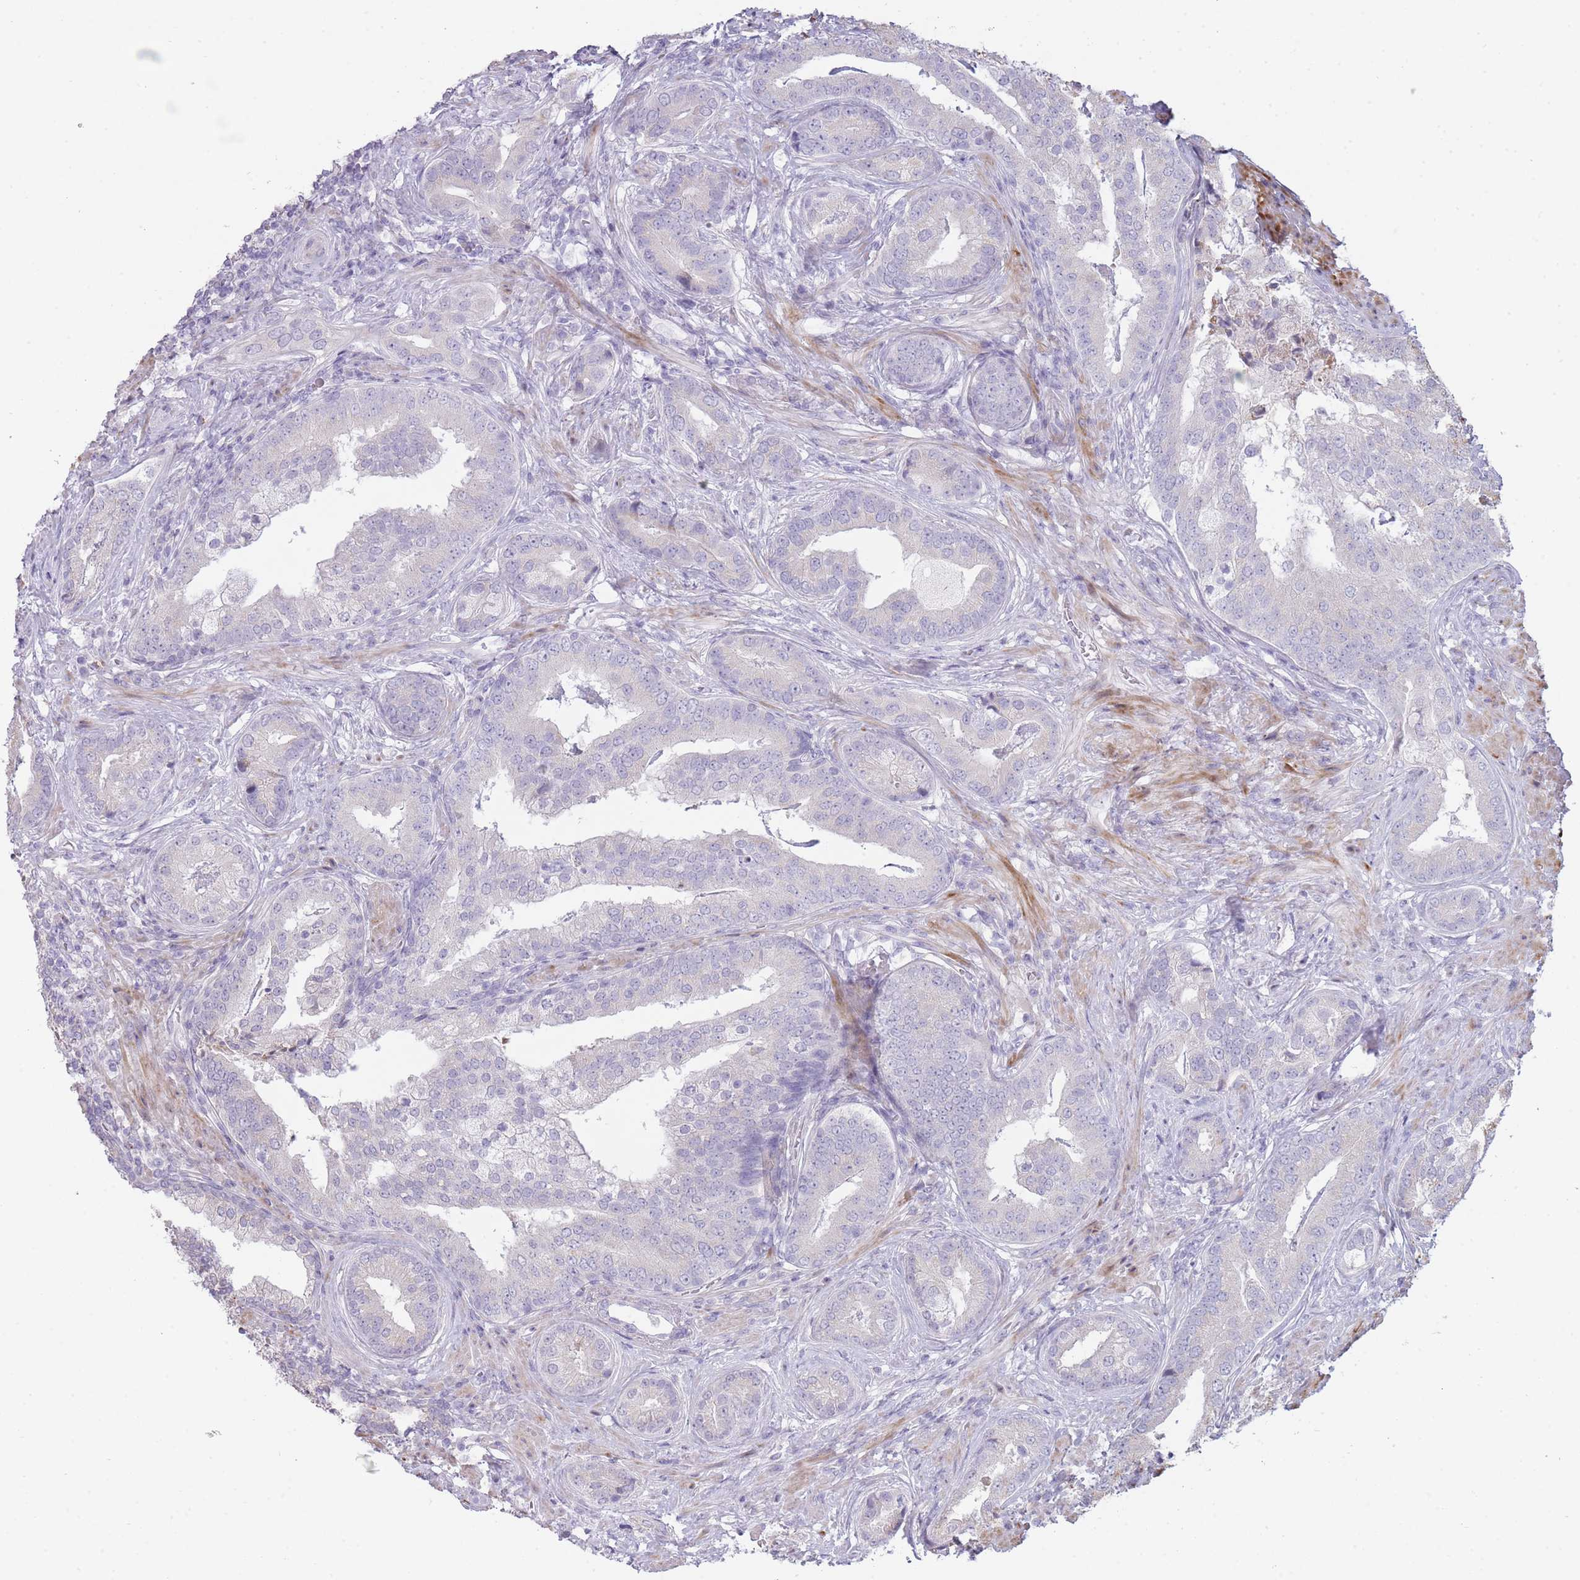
{"staining": {"intensity": "negative", "quantity": "none", "location": "none"}, "tissue": "prostate cancer", "cell_type": "Tumor cells", "image_type": "cancer", "snomed": [{"axis": "morphology", "description": "Adenocarcinoma, High grade"}, {"axis": "topography", "description": "Prostate"}], "caption": "Tumor cells are negative for protein expression in human prostate cancer (high-grade adenocarcinoma).", "gene": "PPP3R2", "patient": {"sex": "male", "age": 55}}